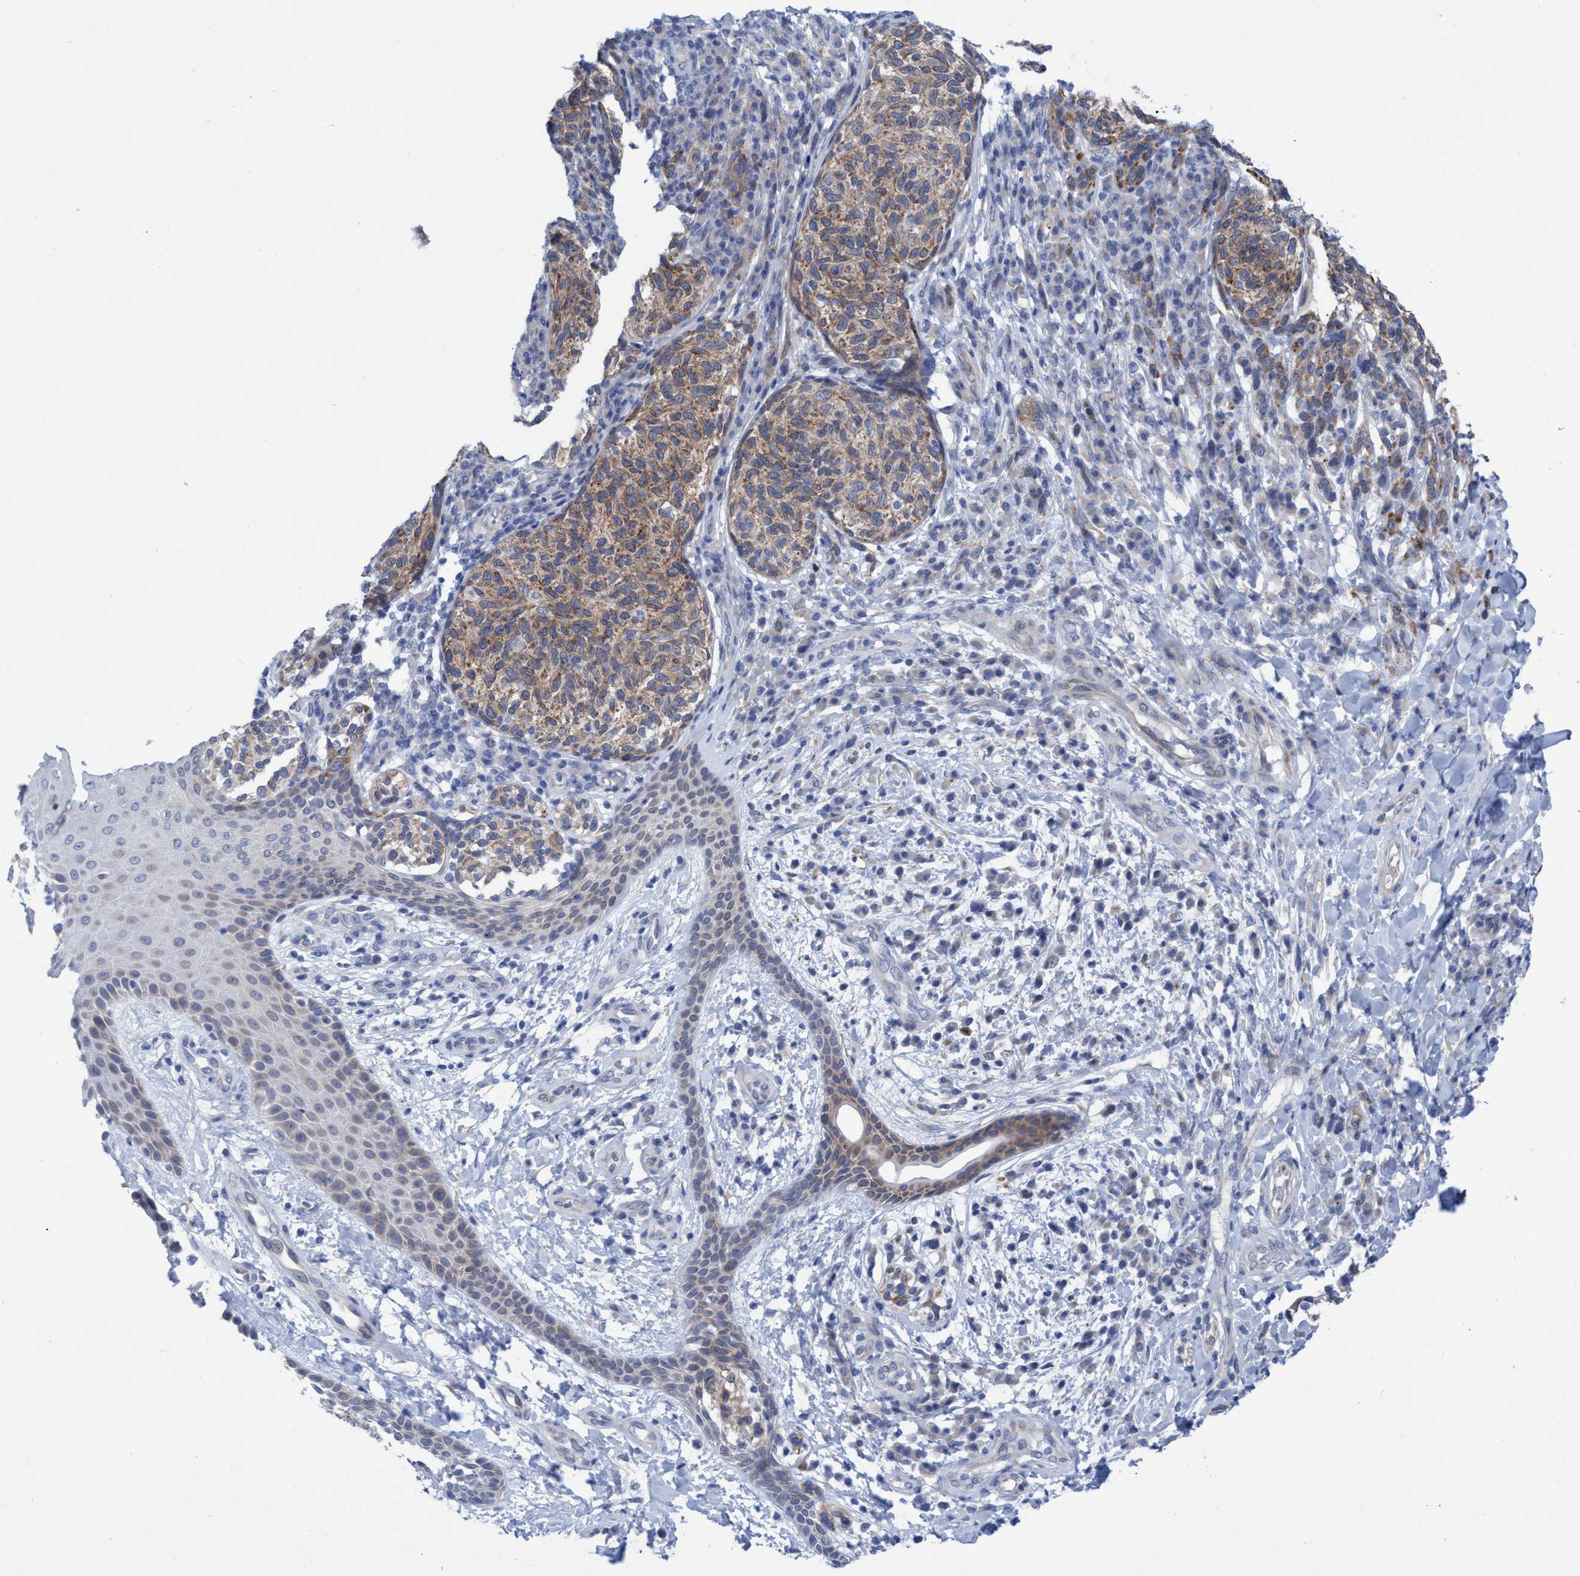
{"staining": {"intensity": "moderate", "quantity": ">75%", "location": "cytoplasmic/membranous"}, "tissue": "melanoma", "cell_type": "Tumor cells", "image_type": "cancer", "snomed": [{"axis": "morphology", "description": "Malignant melanoma, NOS"}, {"axis": "topography", "description": "Skin"}], "caption": "The image reveals a brown stain indicating the presence of a protein in the cytoplasmic/membranous of tumor cells in malignant melanoma. Ihc stains the protein of interest in brown and the nuclei are stained blue.", "gene": "RSAD1", "patient": {"sex": "female", "age": 73}}